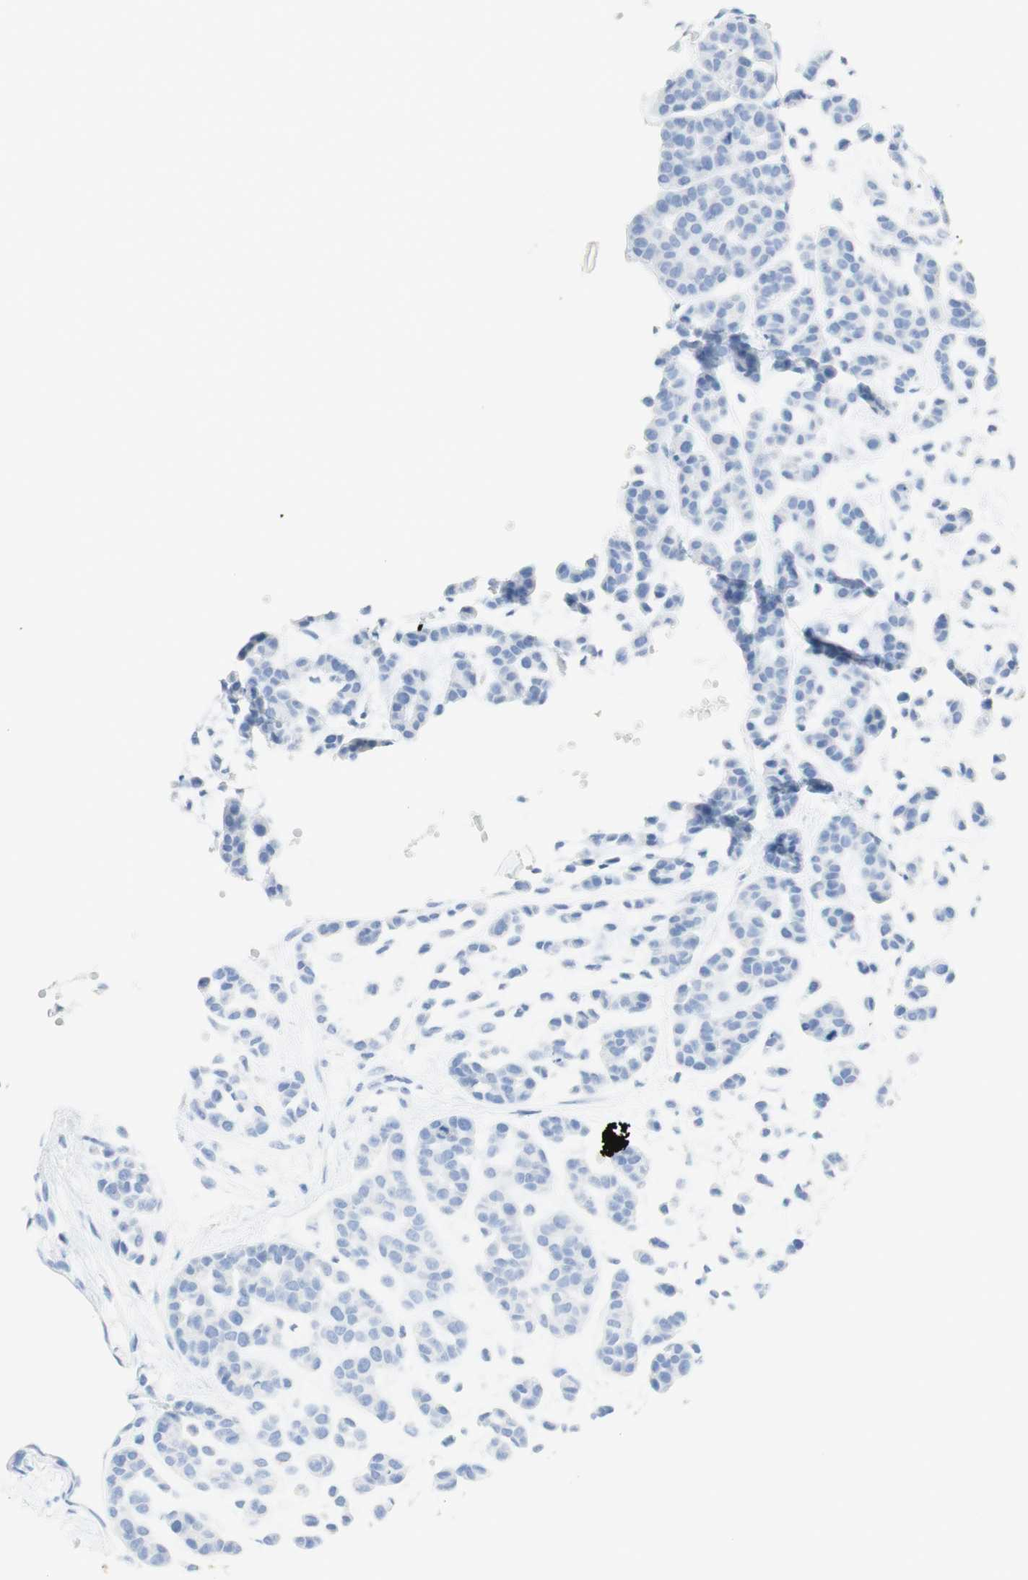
{"staining": {"intensity": "negative", "quantity": "none", "location": "none"}, "tissue": "head and neck cancer", "cell_type": "Tumor cells", "image_type": "cancer", "snomed": [{"axis": "morphology", "description": "Adenocarcinoma, NOS"}, {"axis": "morphology", "description": "Adenoma, NOS"}, {"axis": "topography", "description": "Head-Neck"}], "caption": "Immunohistochemical staining of head and neck cancer reveals no significant expression in tumor cells. Nuclei are stained in blue.", "gene": "TPO", "patient": {"sex": "female", "age": 55}}